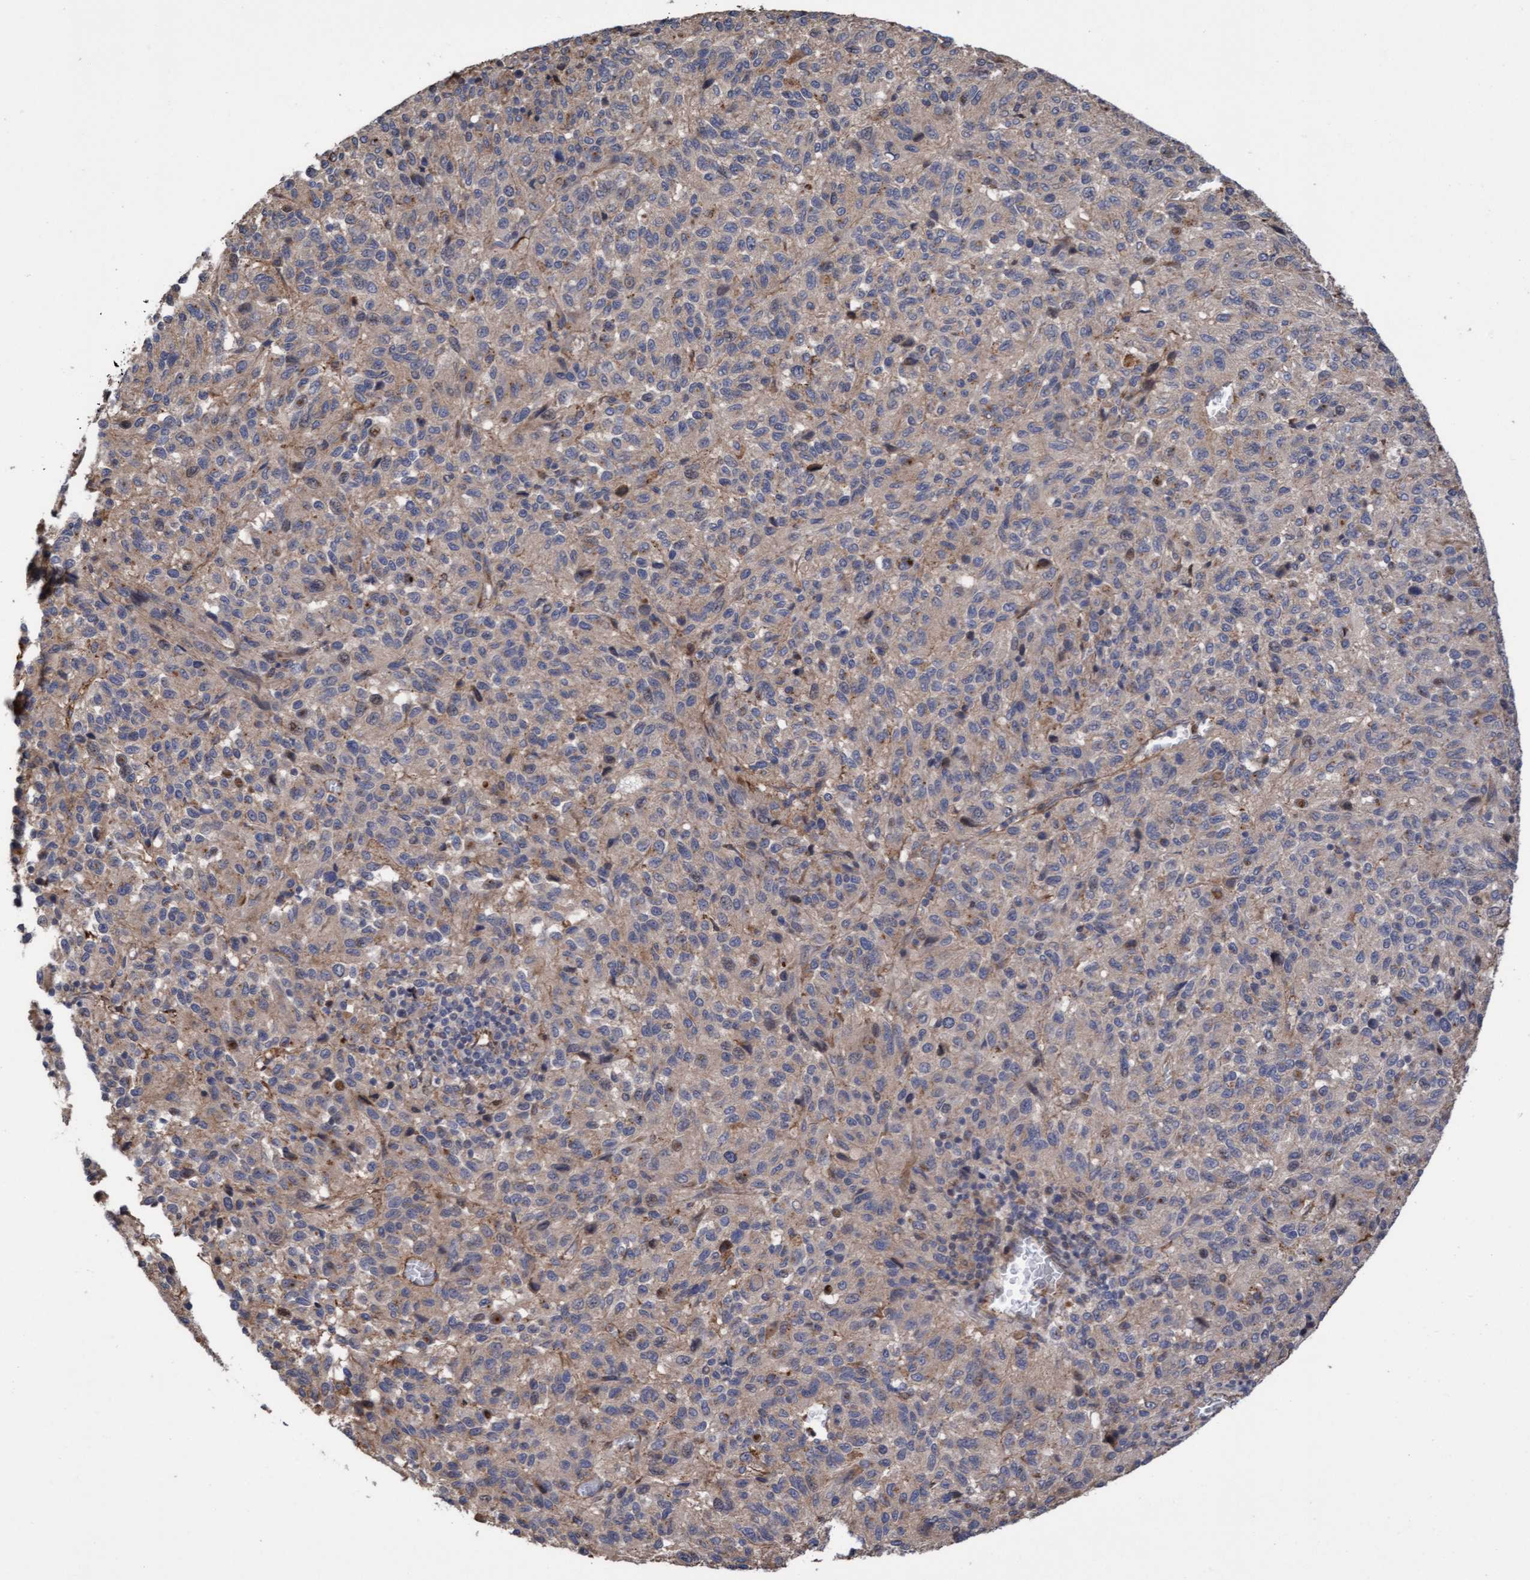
{"staining": {"intensity": "weak", "quantity": "<25%", "location": "cytoplasmic/membranous"}, "tissue": "melanoma", "cell_type": "Tumor cells", "image_type": "cancer", "snomed": [{"axis": "morphology", "description": "Malignant melanoma, Metastatic site"}, {"axis": "topography", "description": "Lung"}], "caption": "DAB immunohistochemical staining of malignant melanoma (metastatic site) reveals no significant positivity in tumor cells. The staining is performed using DAB (3,3'-diaminobenzidine) brown chromogen with nuclei counter-stained in using hematoxylin.", "gene": "ITFG1", "patient": {"sex": "male", "age": 64}}